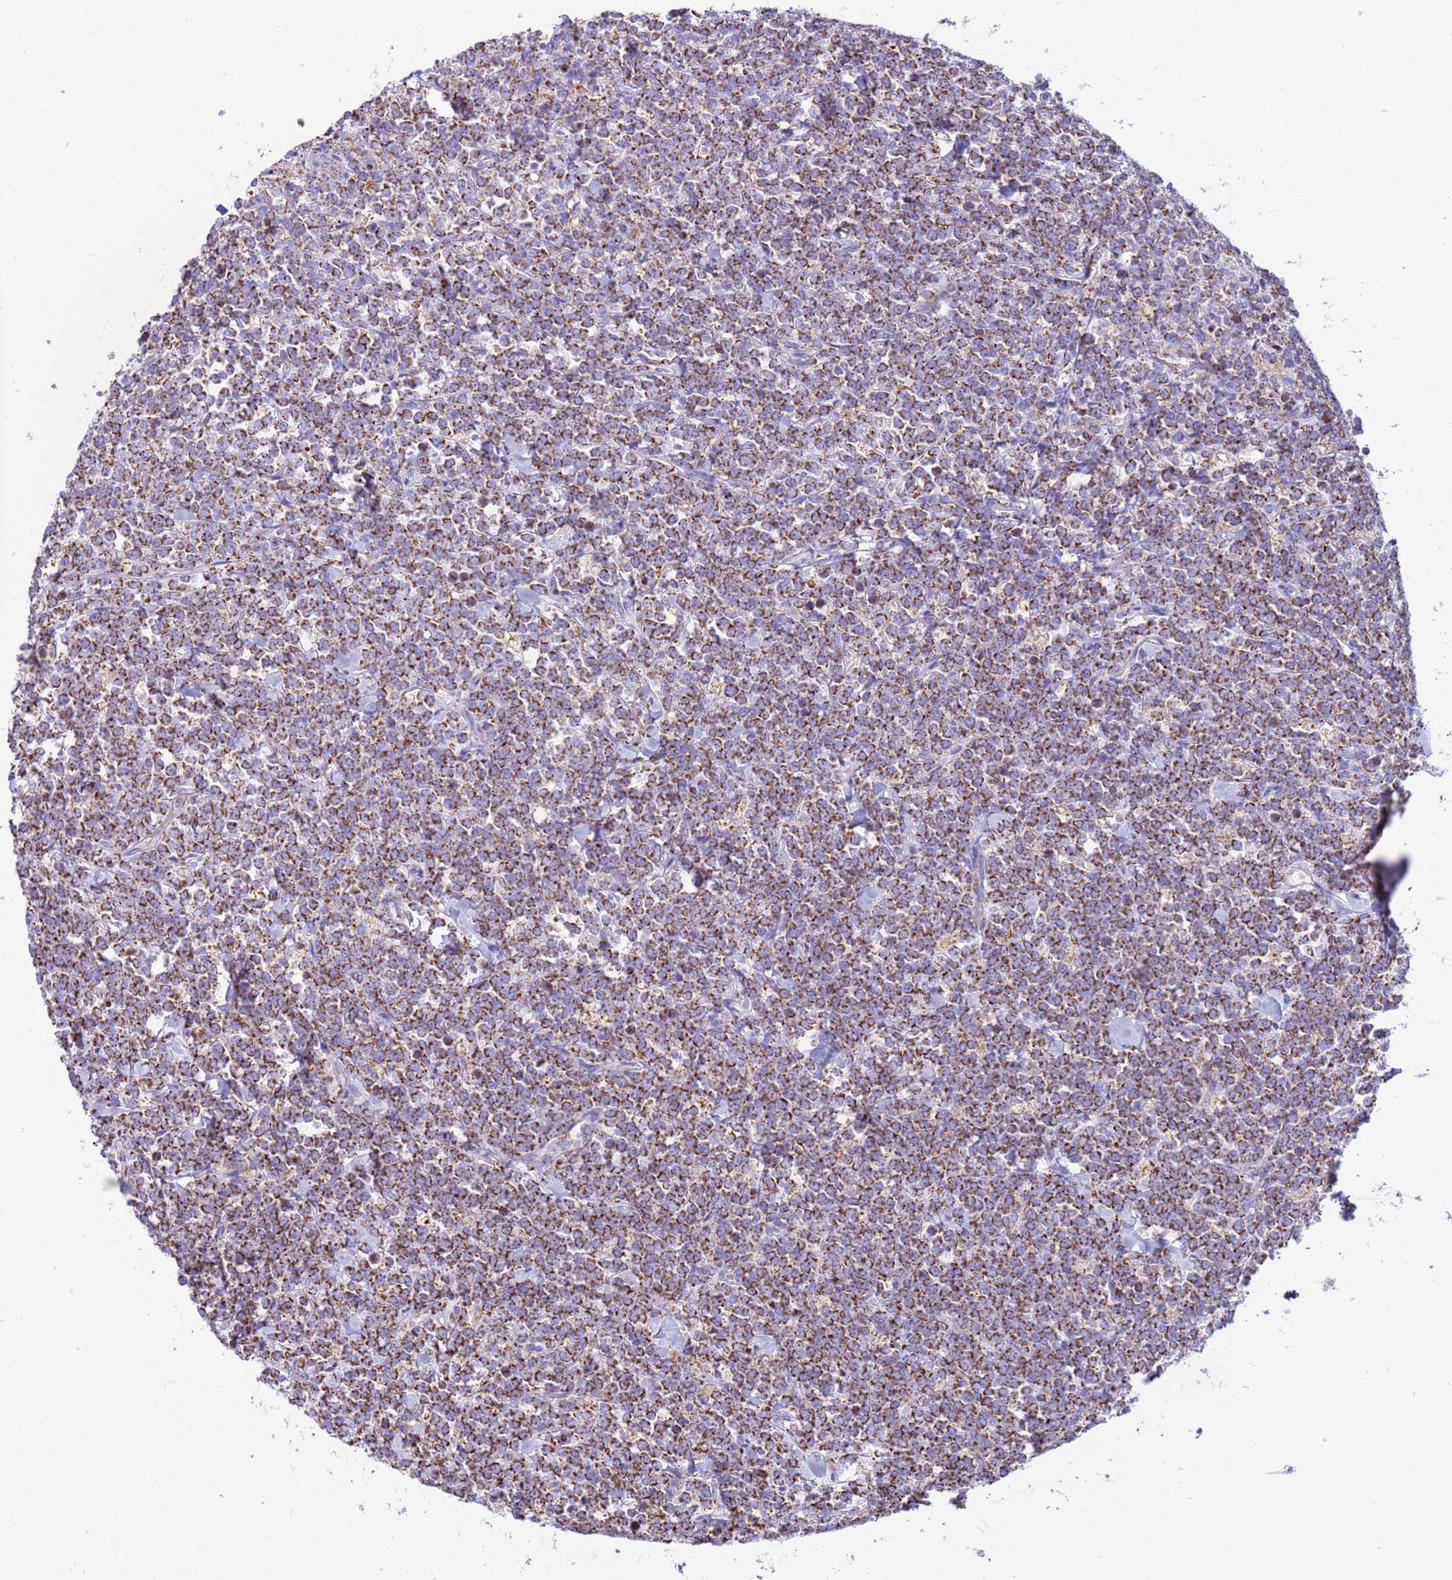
{"staining": {"intensity": "strong", "quantity": ">75%", "location": "cytoplasmic/membranous"}, "tissue": "lymphoma", "cell_type": "Tumor cells", "image_type": "cancer", "snomed": [{"axis": "morphology", "description": "Malignant lymphoma, non-Hodgkin's type, High grade"}, {"axis": "topography", "description": "Small intestine"}, {"axis": "topography", "description": "Colon"}], "caption": "High-grade malignant lymphoma, non-Hodgkin's type stained with DAB immunohistochemistry exhibits high levels of strong cytoplasmic/membranous expression in approximately >75% of tumor cells.", "gene": "RNF165", "patient": {"sex": "male", "age": 8}}